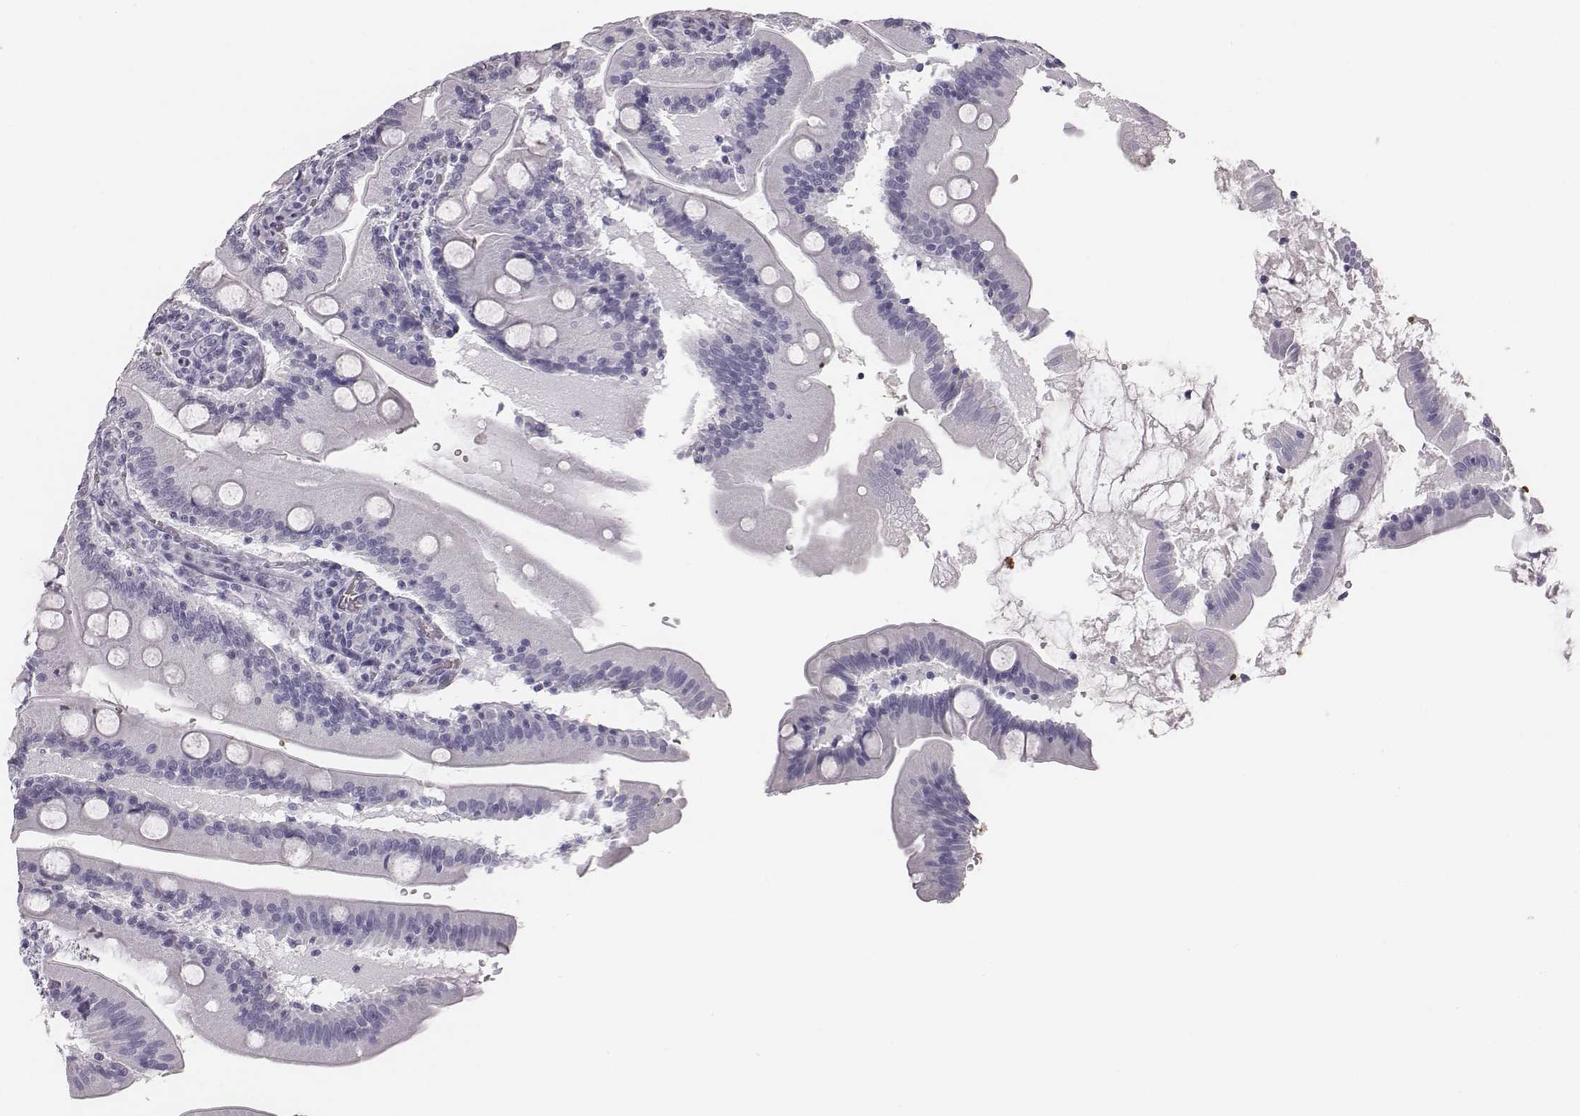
{"staining": {"intensity": "negative", "quantity": "none", "location": "none"}, "tissue": "small intestine", "cell_type": "Glandular cells", "image_type": "normal", "snomed": [{"axis": "morphology", "description": "Normal tissue, NOS"}, {"axis": "topography", "description": "Small intestine"}], "caption": "Immunohistochemistry photomicrograph of normal small intestine: small intestine stained with DAB (3,3'-diaminobenzidine) exhibits no significant protein positivity in glandular cells.", "gene": "HBZ", "patient": {"sex": "male", "age": 37}}